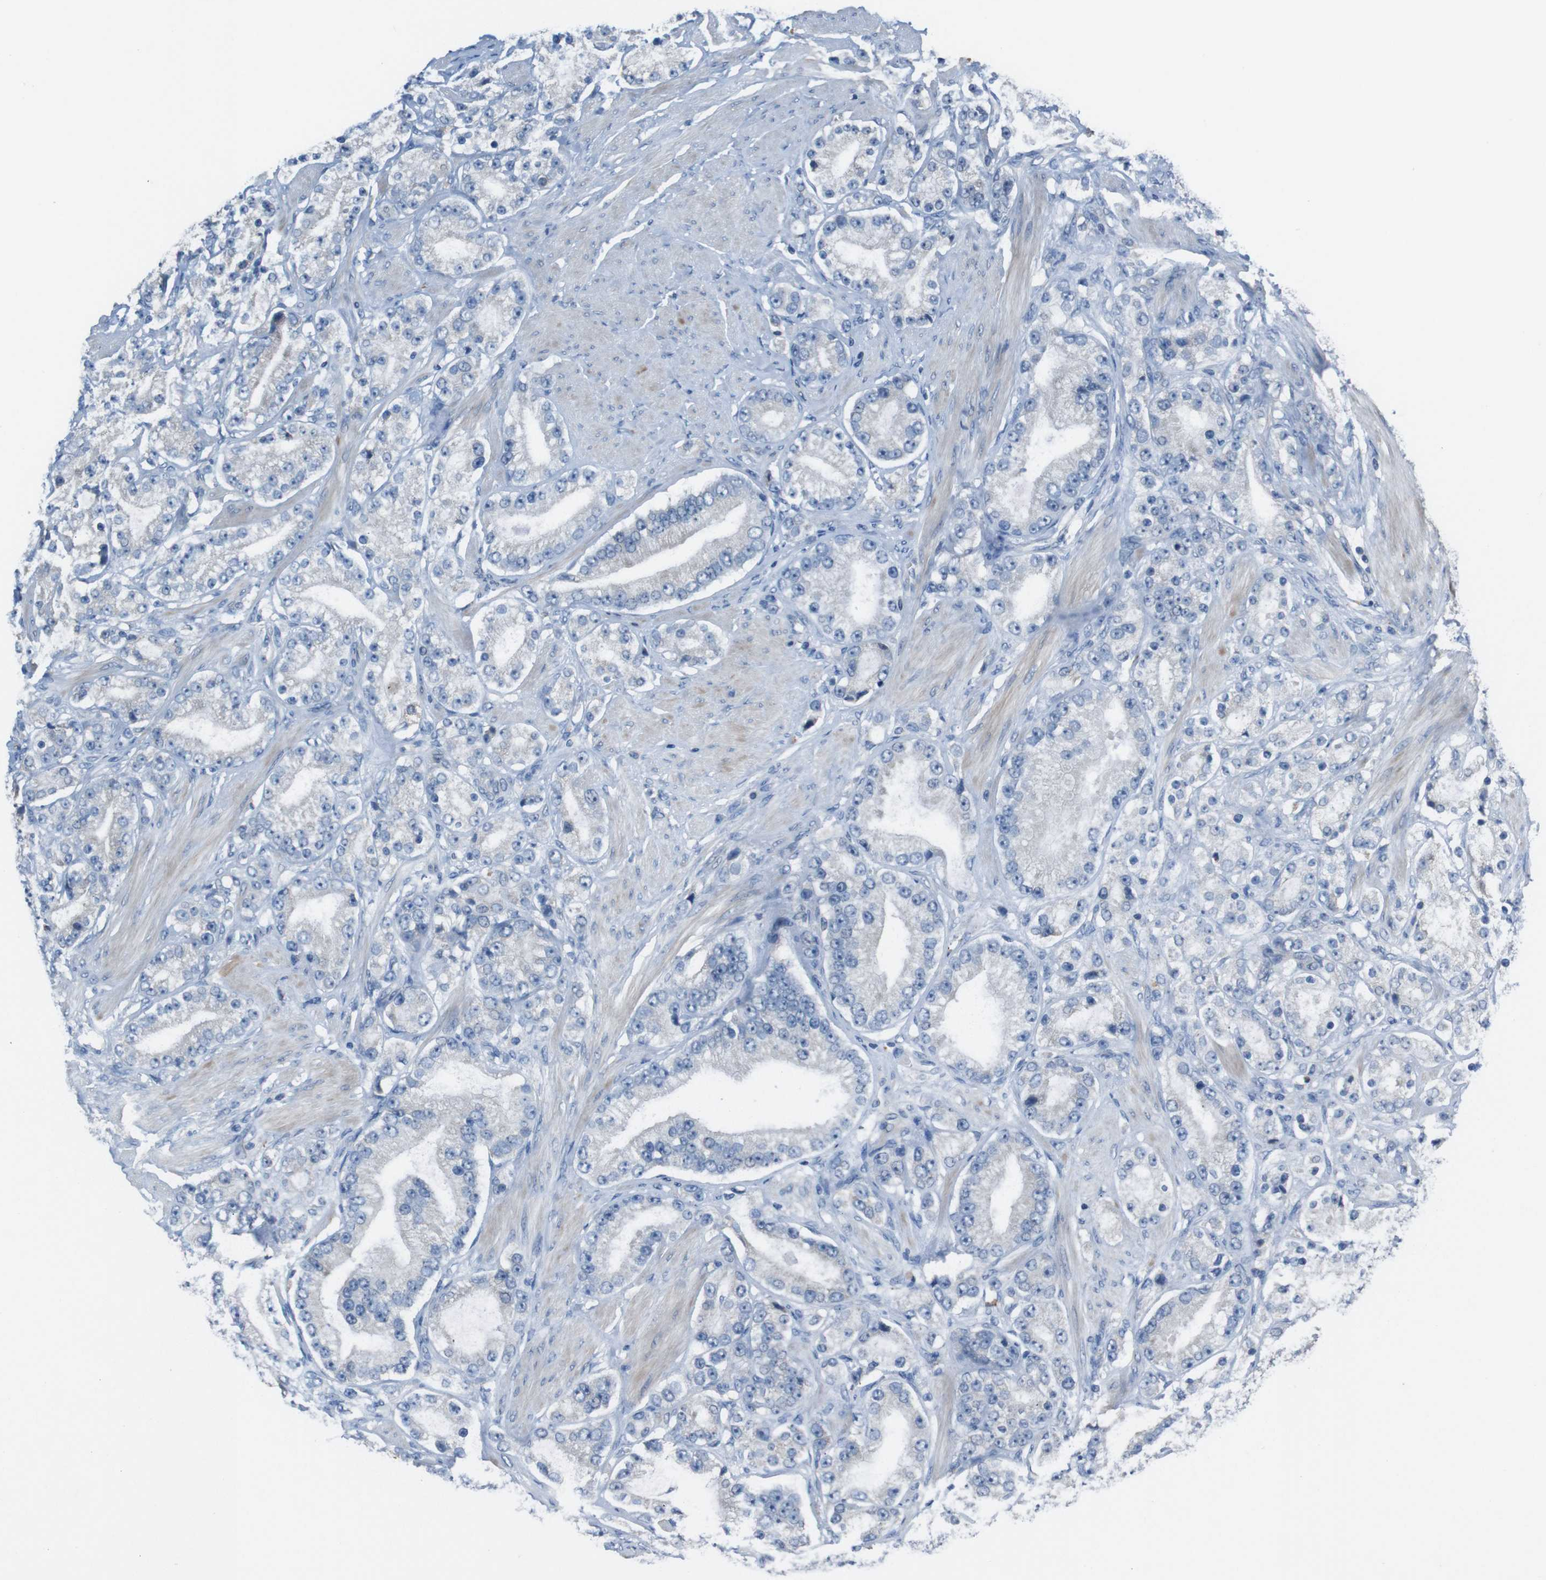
{"staining": {"intensity": "negative", "quantity": "none", "location": "none"}, "tissue": "prostate cancer", "cell_type": "Tumor cells", "image_type": "cancer", "snomed": [{"axis": "morphology", "description": "Adenocarcinoma, Low grade"}, {"axis": "topography", "description": "Prostate"}], "caption": "Immunohistochemical staining of prostate cancer (low-grade adenocarcinoma) shows no significant staining in tumor cells. (DAB immunohistochemistry (IHC), high magnification).", "gene": "CDH22", "patient": {"sex": "male", "age": 63}}